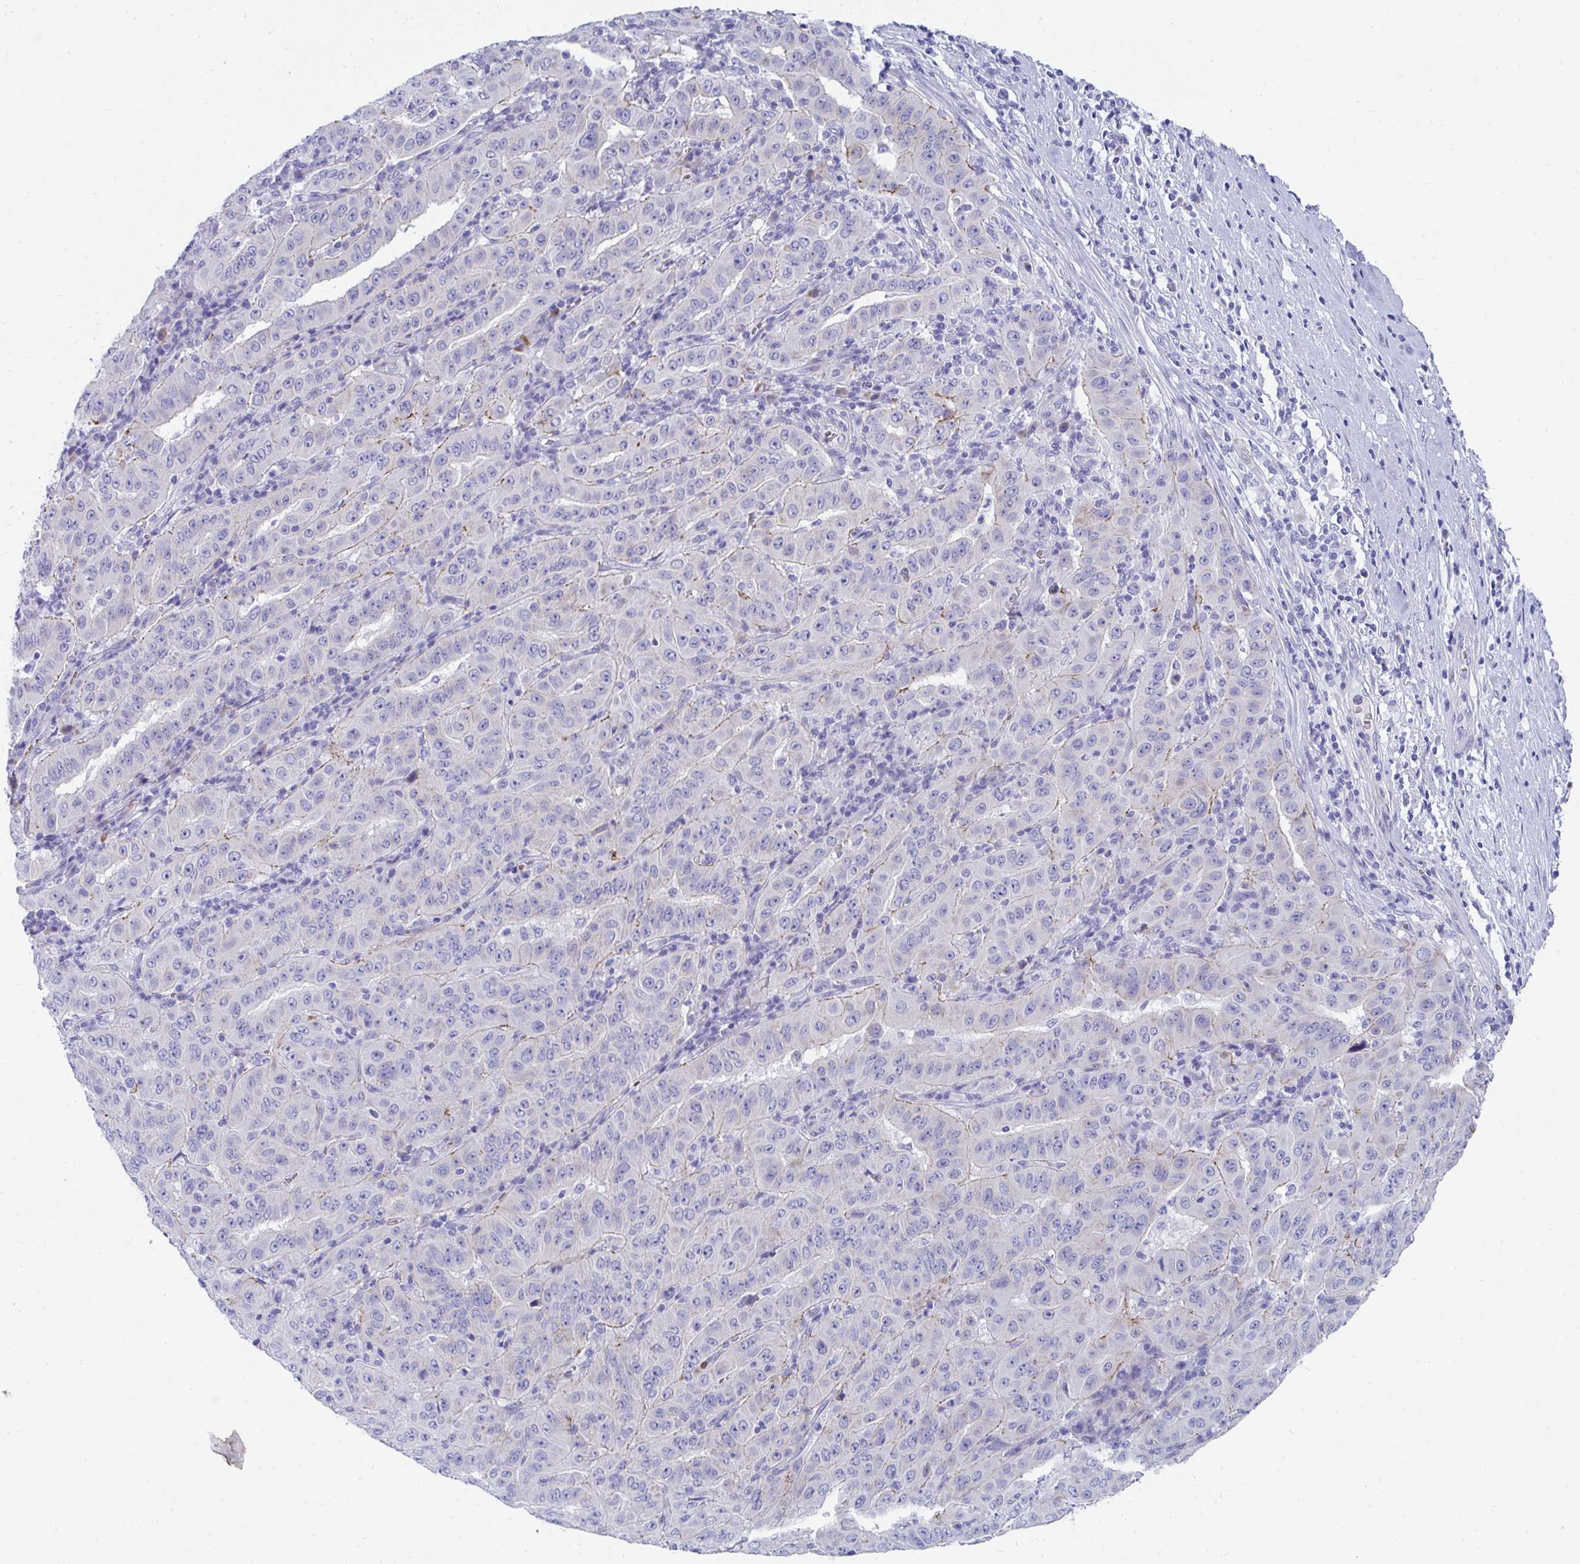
{"staining": {"intensity": "negative", "quantity": "none", "location": "none"}, "tissue": "pancreatic cancer", "cell_type": "Tumor cells", "image_type": "cancer", "snomed": [{"axis": "morphology", "description": "Adenocarcinoma, NOS"}, {"axis": "topography", "description": "Pancreas"}], "caption": "Tumor cells show no significant positivity in adenocarcinoma (pancreatic). (DAB immunohistochemistry (IHC) visualized using brightfield microscopy, high magnification).", "gene": "MROH2B", "patient": {"sex": "male", "age": 63}}